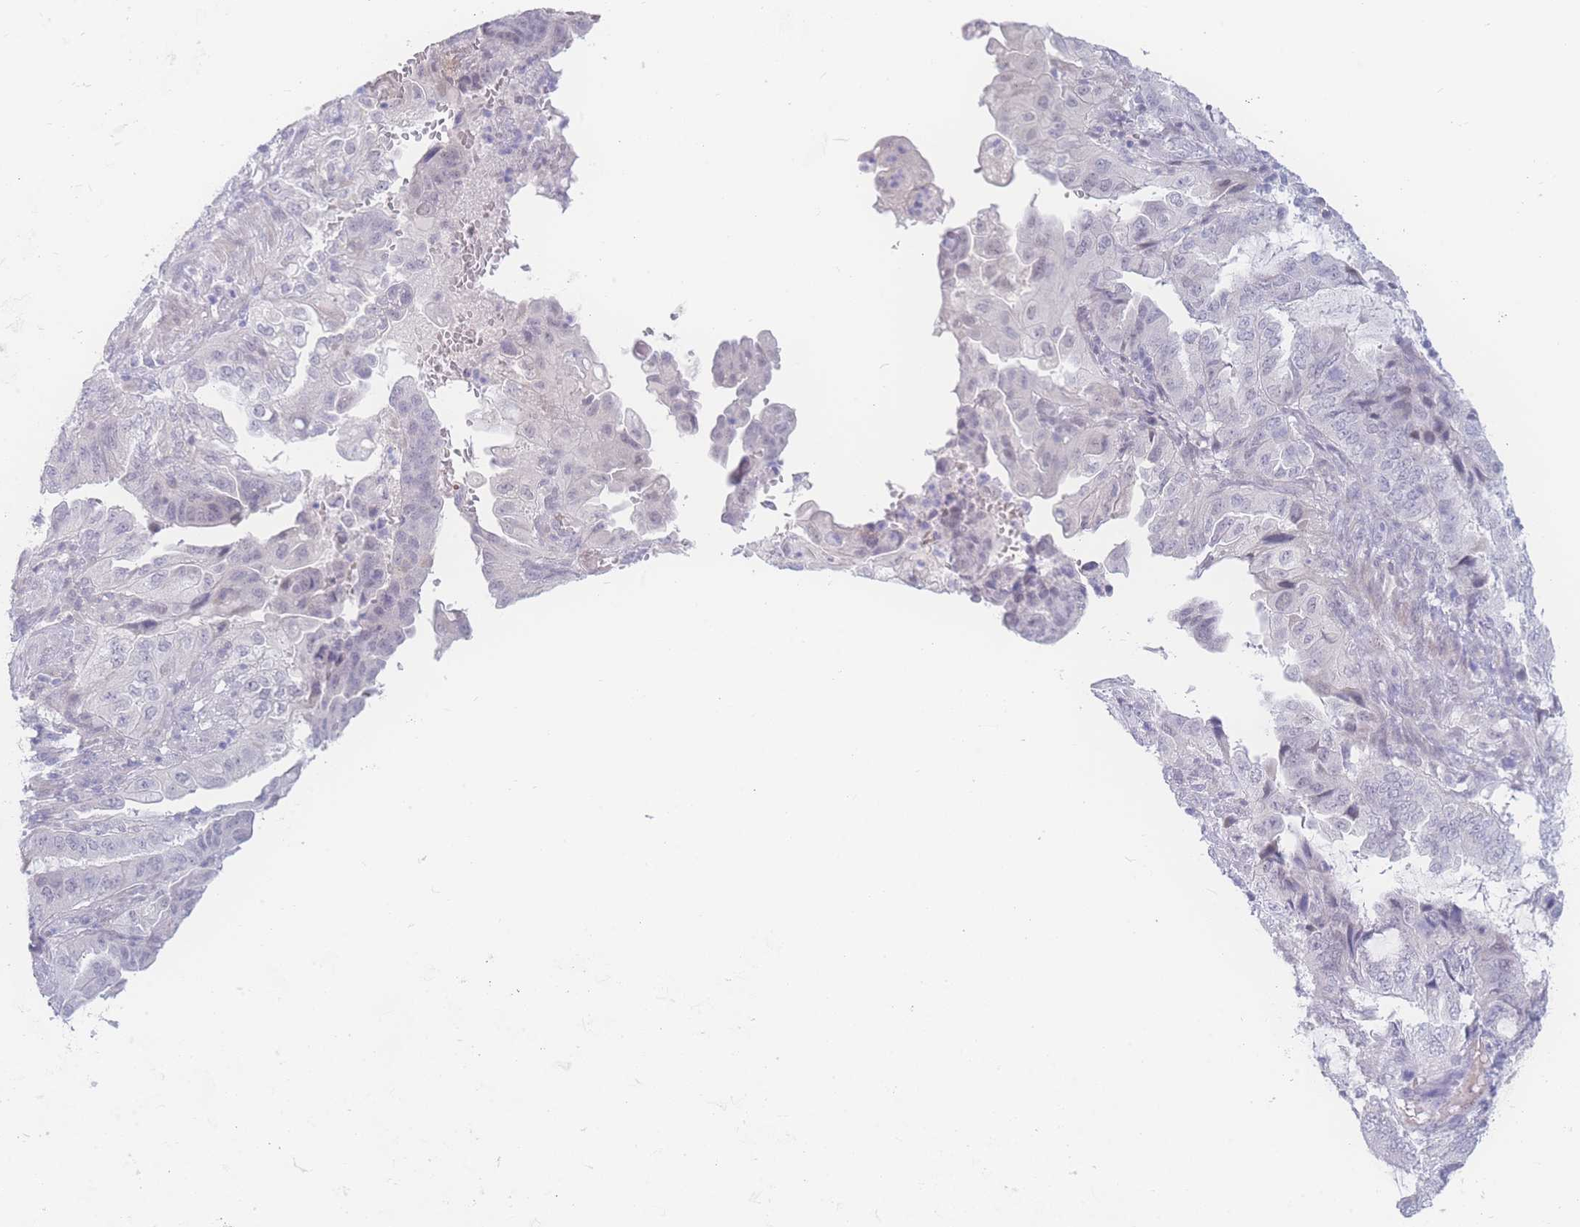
{"staining": {"intensity": "negative", "quantity": "none", "location": "none"}, "tissue": "endometrial cancer", "cell_type": "Tumor cells", "image_type": "cancer", "snomed": [{"axis": "morphology", "description": "Adenocarcinoma, NOS"}, {"axis": "topography", "description": "Endometrium"}], "caption": "Tumor cells are negative for protein expression in human endometrial cancer (adenocarcinoma).", "gene": "PRSS22", "patient": {"sex": "female", "age": 51}}